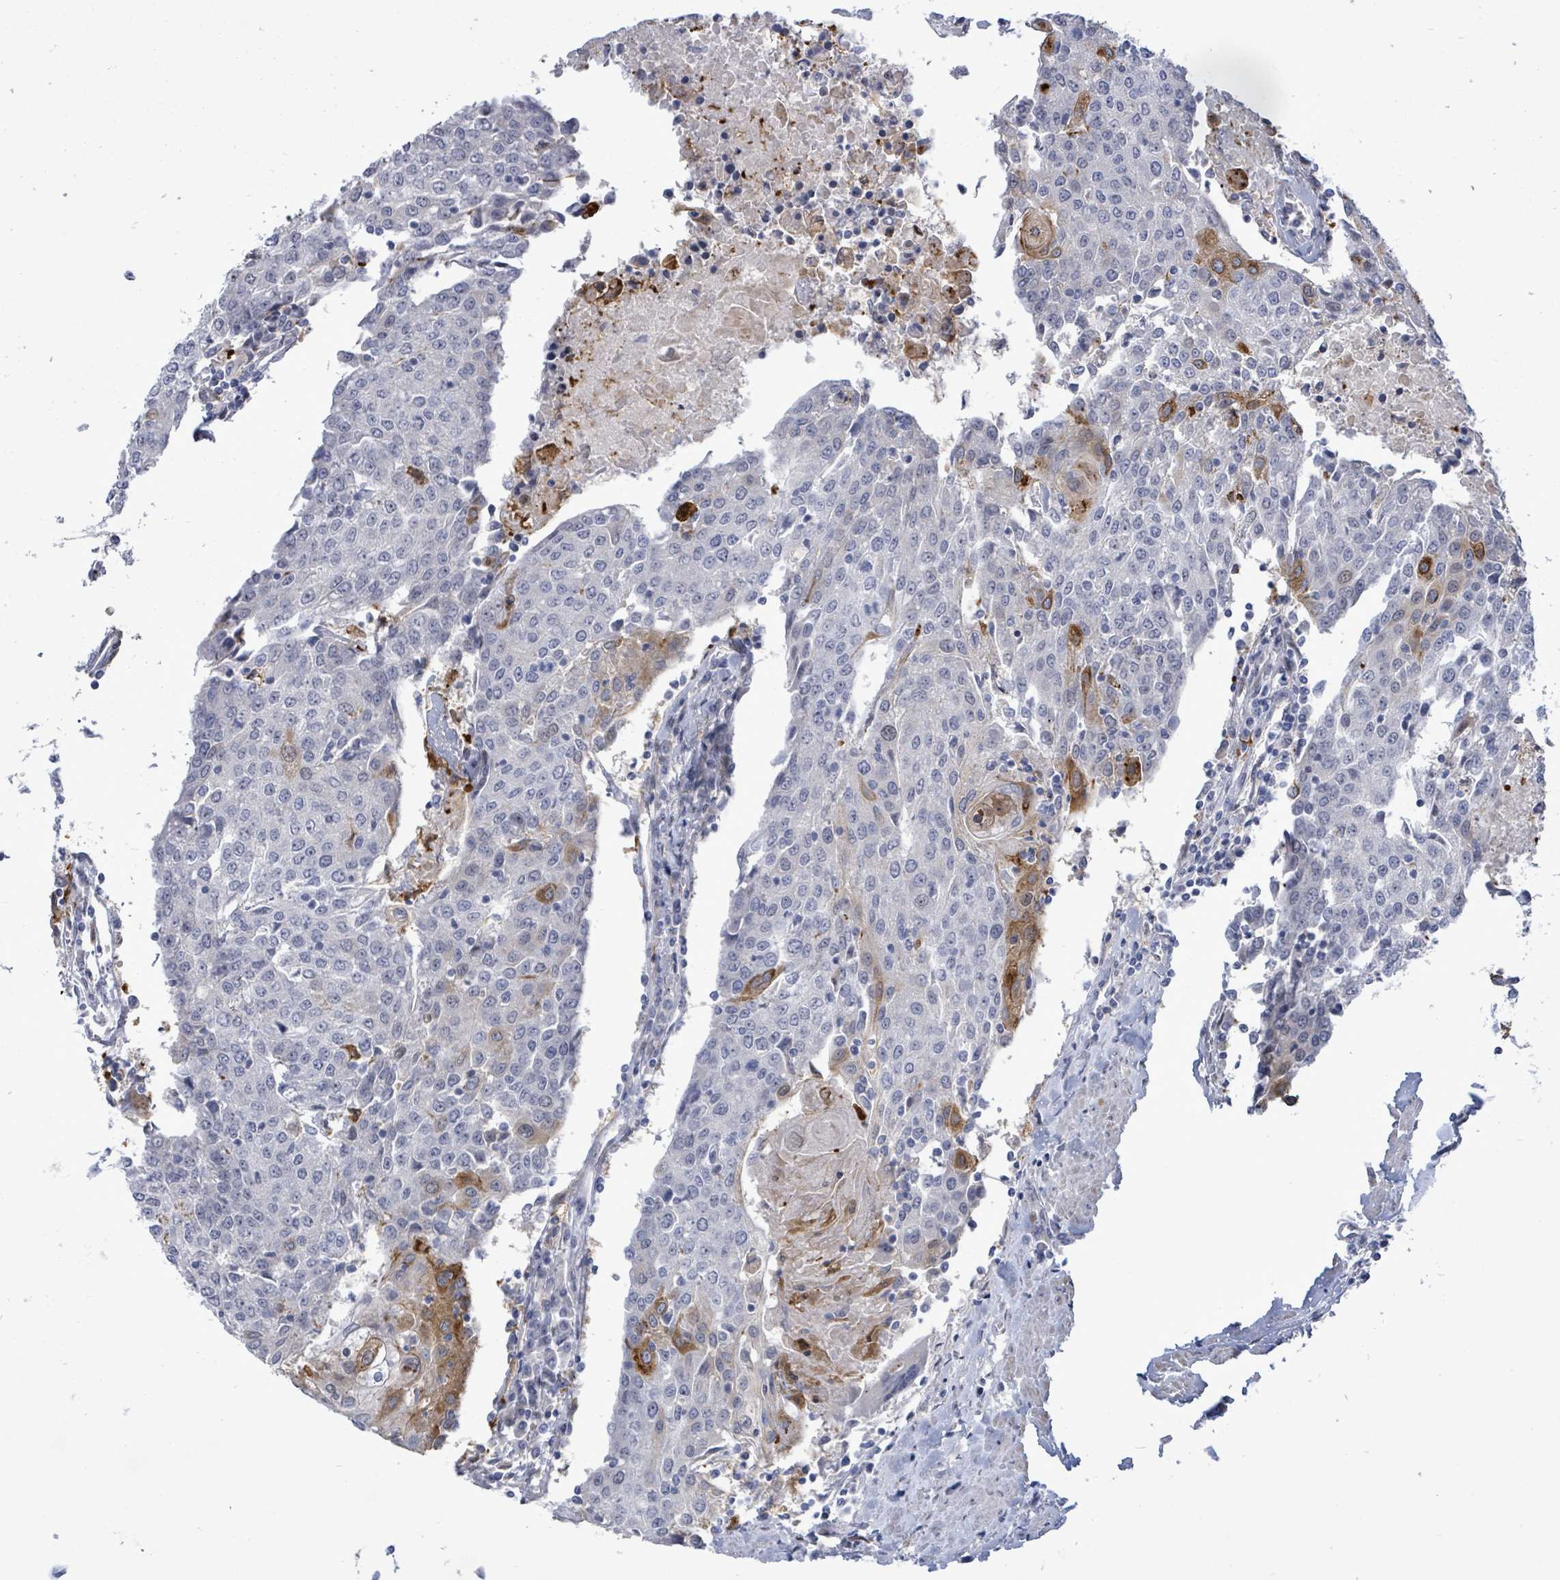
{"staining": {"intensity": "moderate", "quantity": "<25%", "location": "cytoplasmic/membranous"}, "tissue": "urothelial cancer", "cell_type": "Tumor cells", "image_type": "cancer", "snomed": [{"axis": "morphology", "description": "Urothelial carcinoma, High grade"}, {"axis": "topography", "description": "Urinary bladder"}], "caption": "A micrograph of human urothelial cancer stained for a protein shows moderate cytoplasmic/membranous brown staining in tumor cells.", "gene": "CT45A5", "patient": {"sex": "female", "age": 85}}